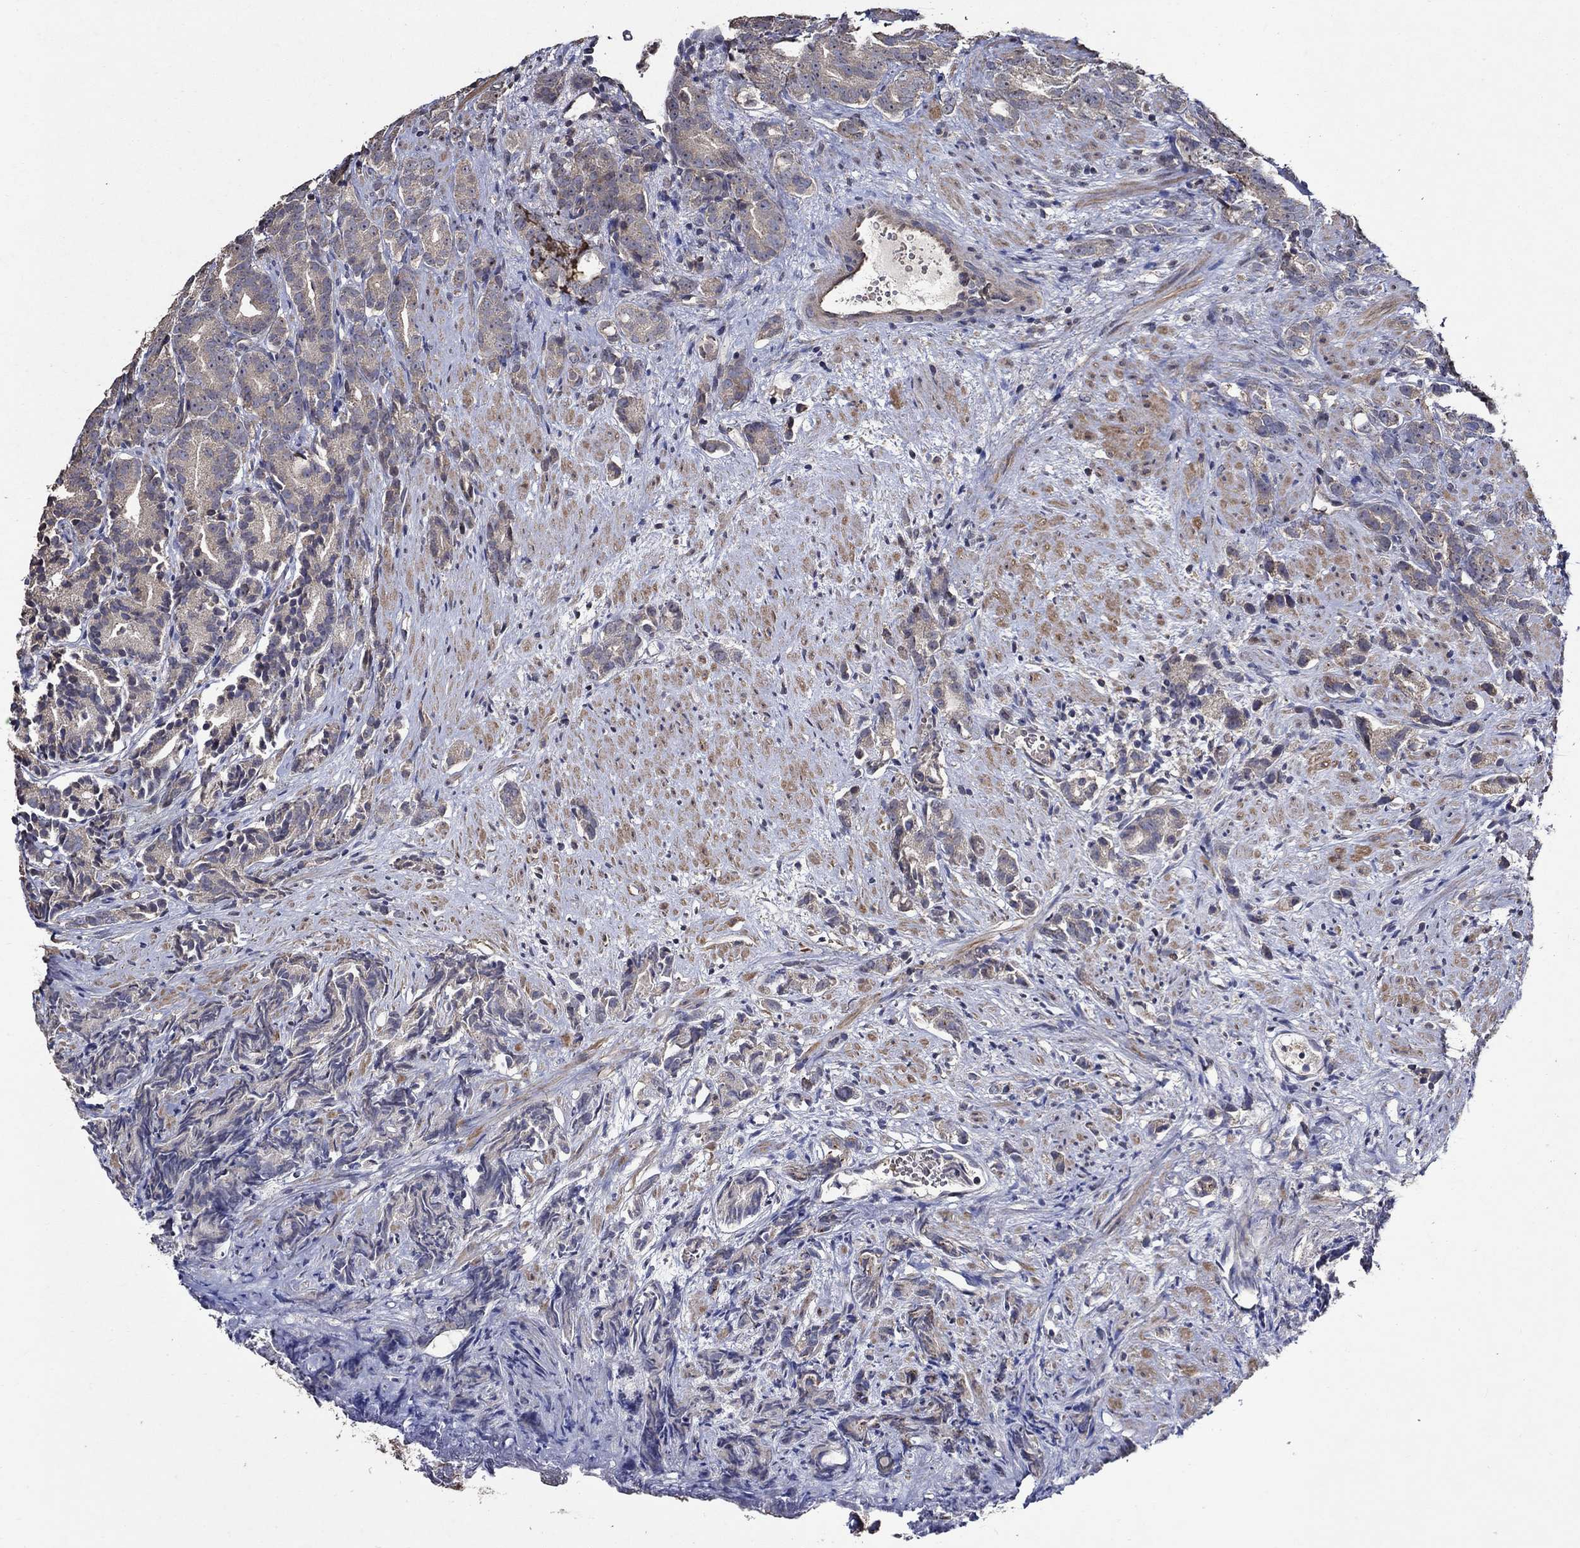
{"staining": {"intensity": "weak", "quantity": "25%-75%", "location": "cytoplasmic/membranous"}, "tissue": "prostate cancer", "cell_type": "Tumor cells", "image_type": "cancer", "snomed": [{"axis": "morphology", "description": "Adenocarcinoma, High grade"}, {"axis": "topography", "description": "Prostate"}], "caption": "Immunohistochemistry (IHC) image of prostate high-grade adenocarcinoma stained for a protein (brown), which displays low levels of weak cytoplasmic/membranous positivity in approximately 25%-75% of tumor cells.", "gene": "HAP1", "patient": {"sex": "male", "age": 90}}